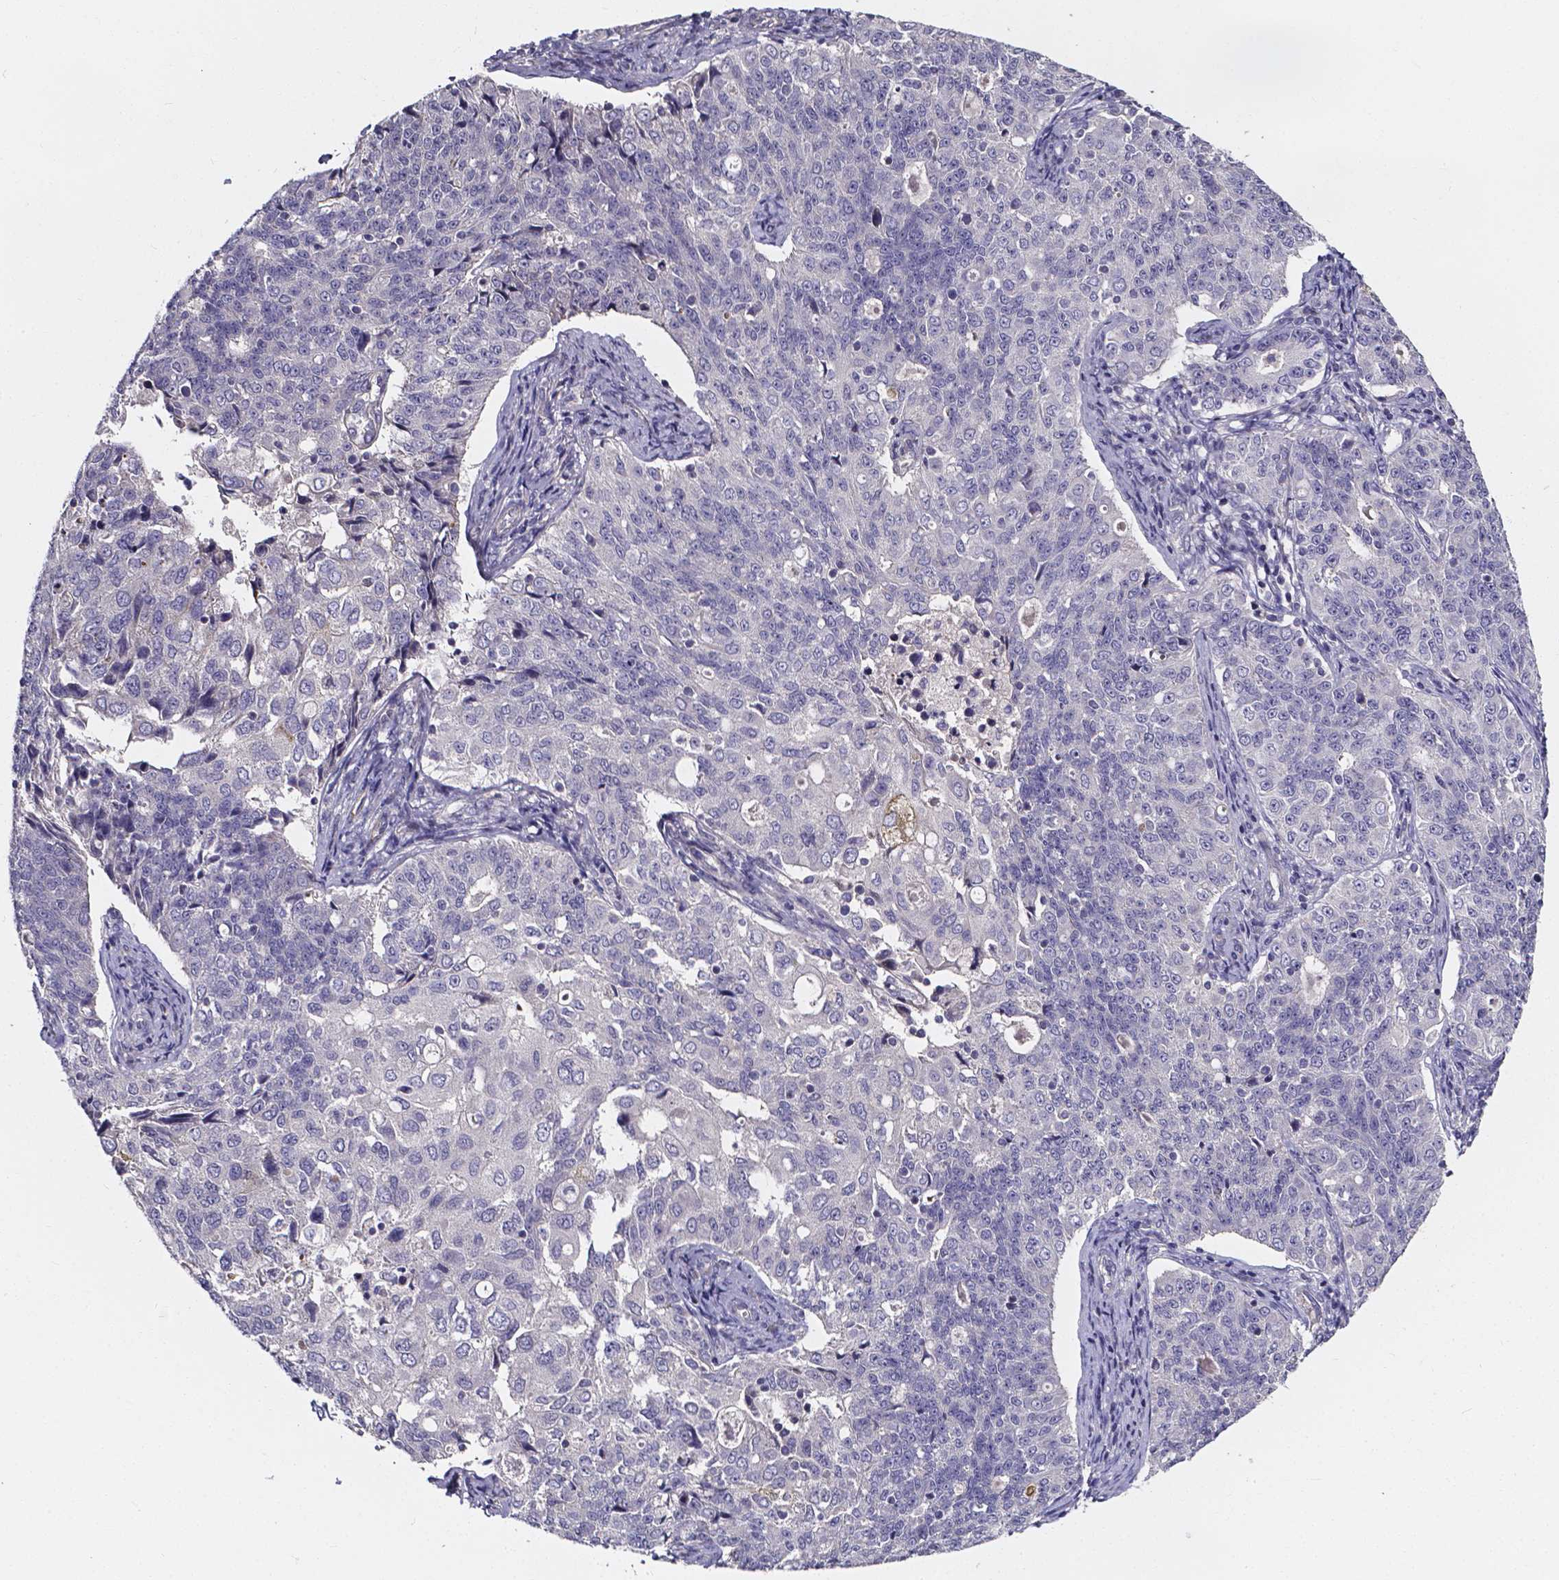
{"staining": {"intensity": "negative", "quantity": "none", "location": "none"}, "tissue": "endometrial cancer", "cell_type": "Tumor cells", "image_type": "cancer", "snomed": [{"axis": "morphology", "description": "Adenocarcinoma, NOS"}, {"axis": "topography", "description": "Endometrium"}], "caption": "Immunohistochemical staining of endometrial adenocarcinoma displays no significant expression in tumor cells.", "gene": "CACNG8", "patient": {"sex": "female", "age": 43}}